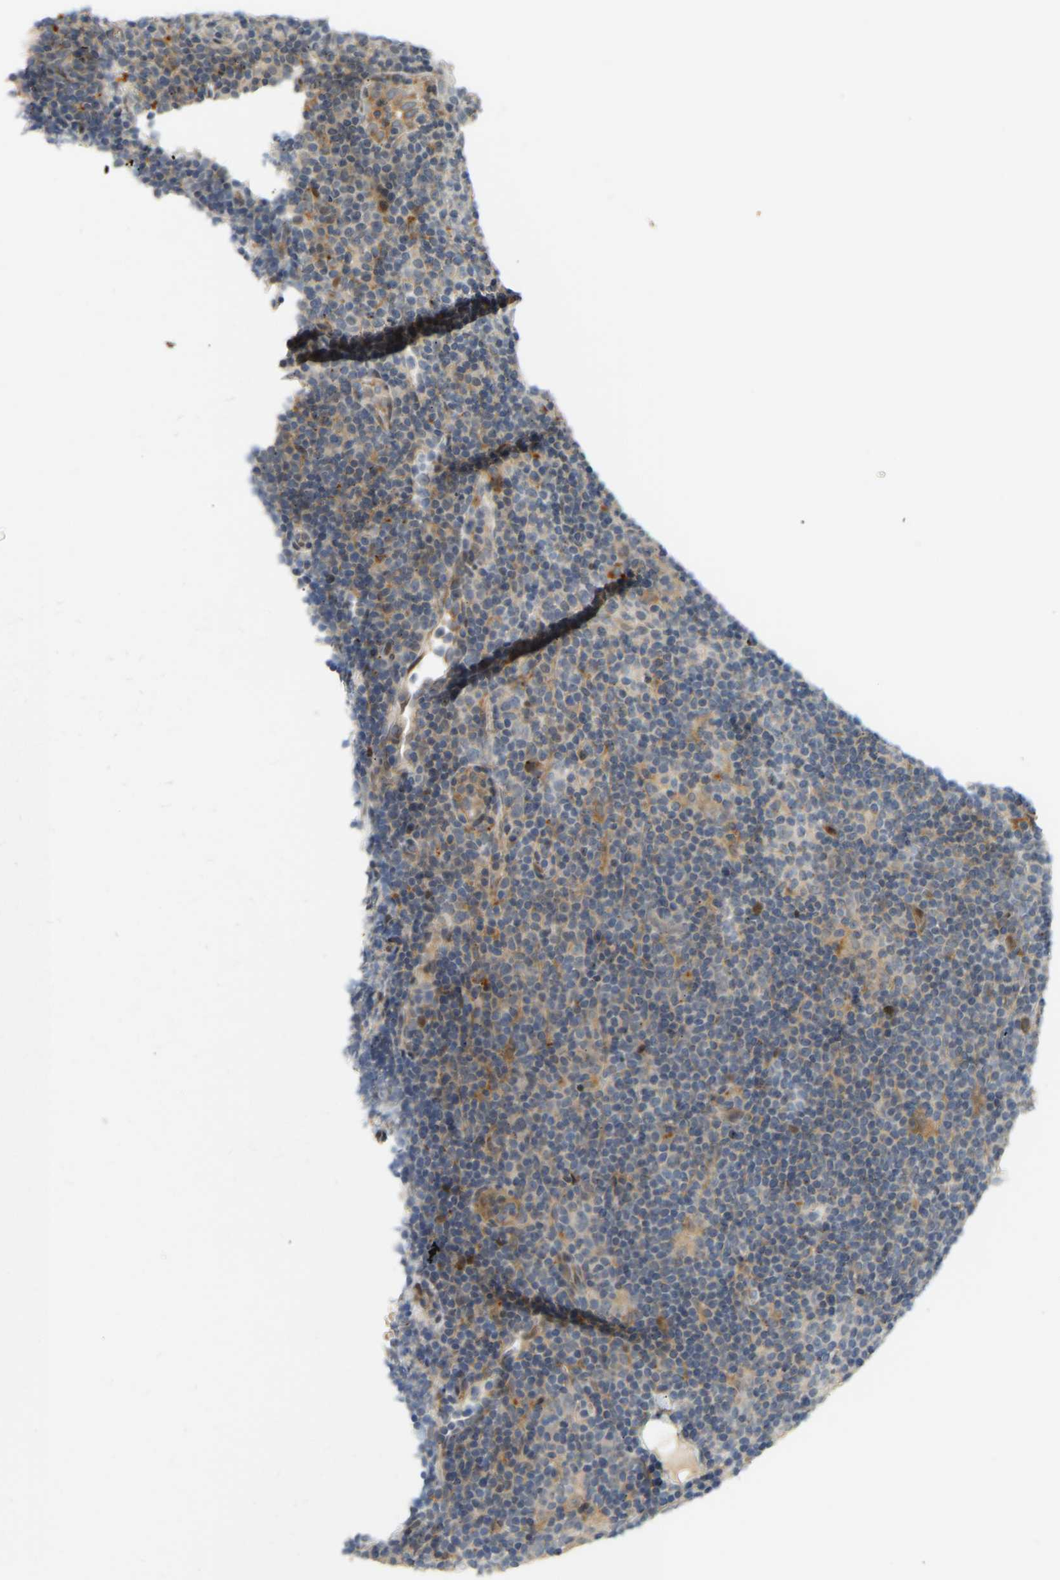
{"staining": {"intensity": "moderate", "quantity": "<25%", "location": "nuclear"}, "tissue": "lymphoma", "cell_type": "Tumor cells", "image_type": "cancer", "snomed": [{"axis": "morphology", "description": "Hodgkin's disease, NOS"}, {"axis": "topography", "description": "Lymph node"}], "caption": "Tumor cells exhibit low levels of moderate nuclear staining in about <25% of cells in Hodgkin's disease.", "gene": "POGLUT2", "patient": {"sex": "female", "age": 57}}